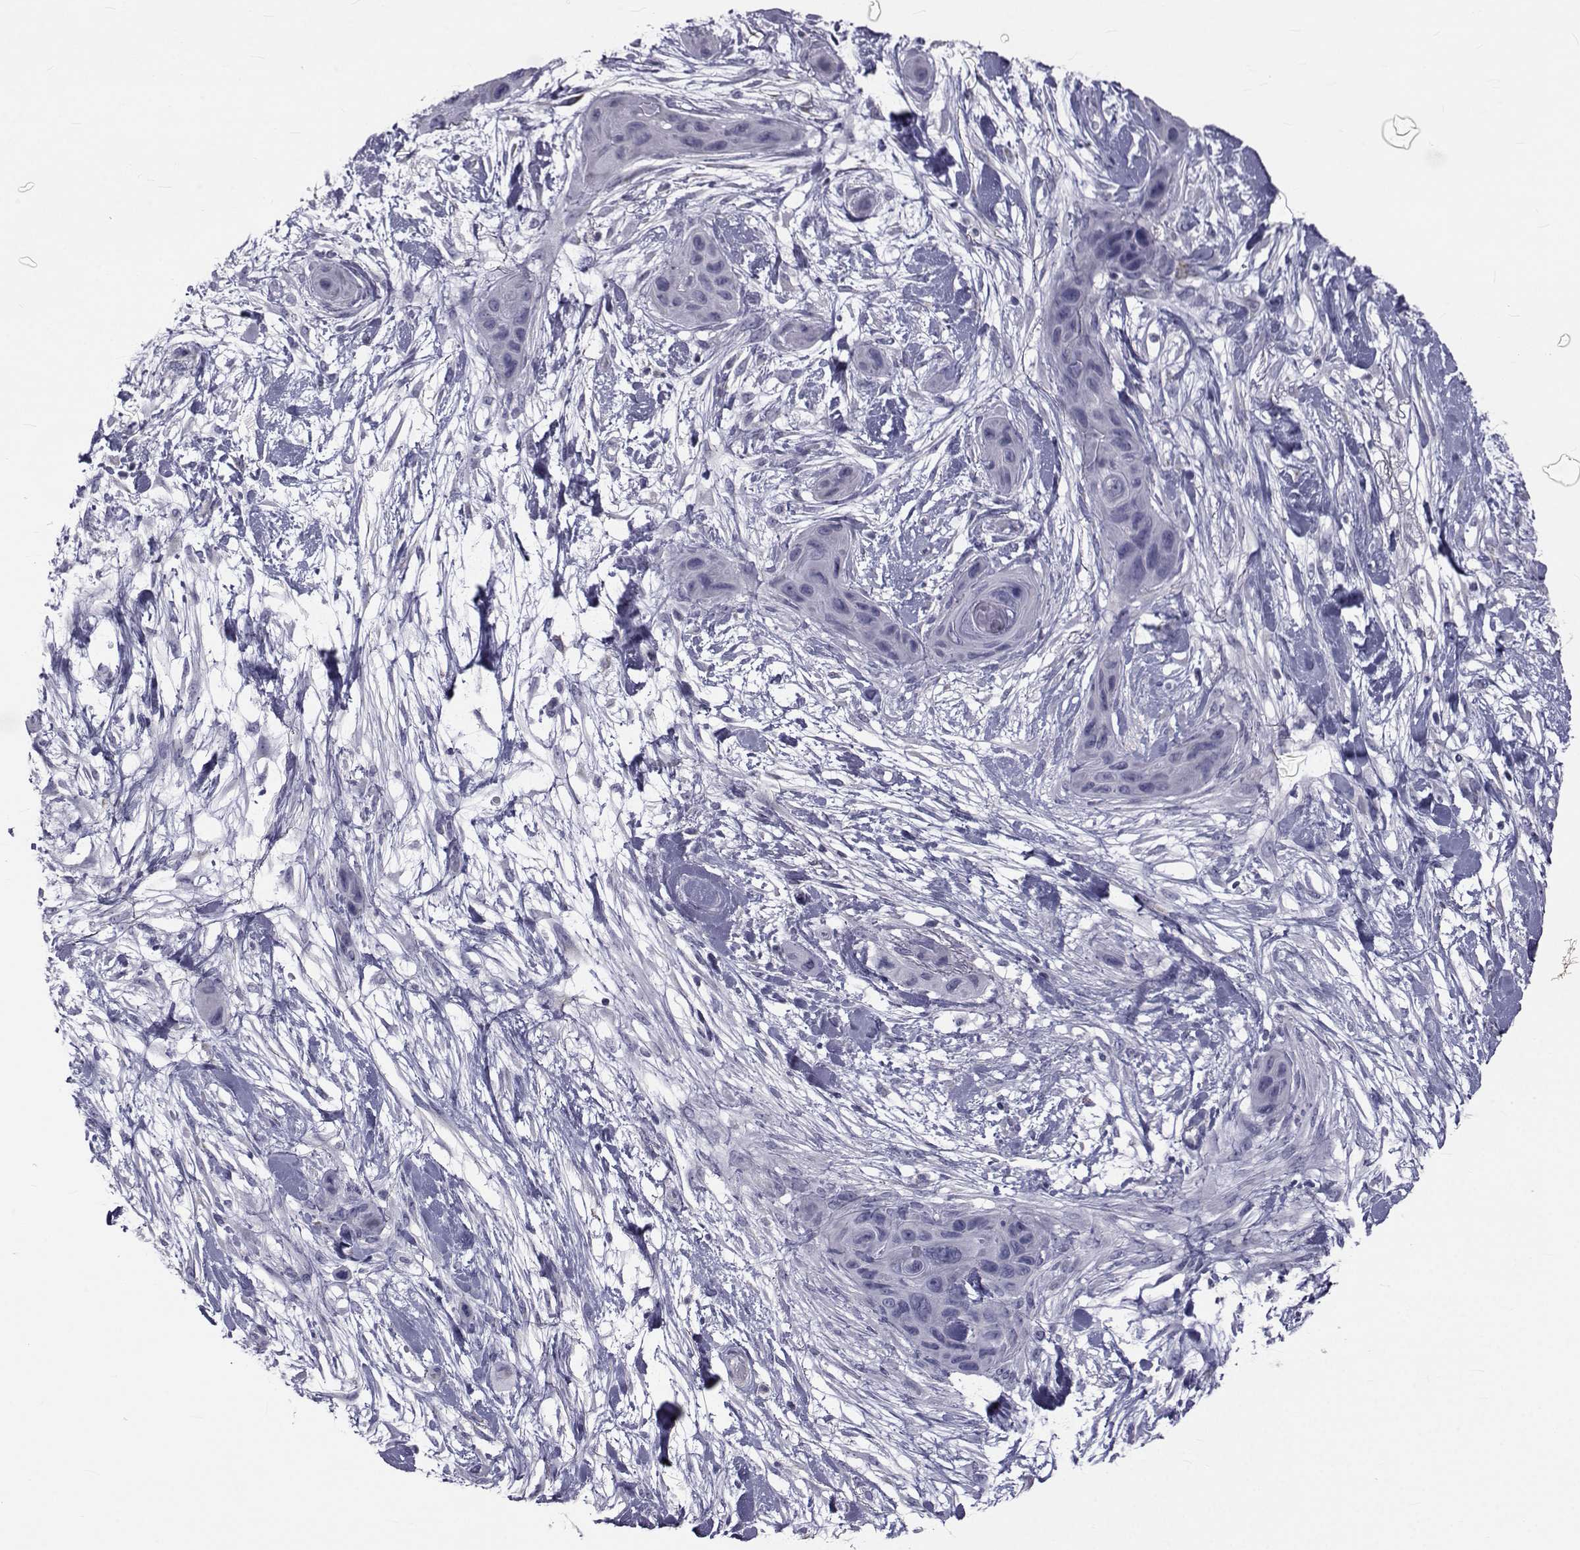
{"staining": {"intensity": "weak", "quantity": "<25%", "location": "cytoplasmic/membranous"}, "tissue": "skin cancer", "cell_type": "Tumor cells", "image_type": "cancer", "snomed": [{"axis": "morphology", "description": "Squamous cell carcinoma, NOS"}, {"axis": "topography", "description": "Skin"}], "caption": "A high-resolution micrograph shows immunohistochemistry (IHC) staining of skin cancer, which shows no significant positivity in tumor cells.", "gene": "FDXR", "patient": {"sex": "male", "age": 79}}